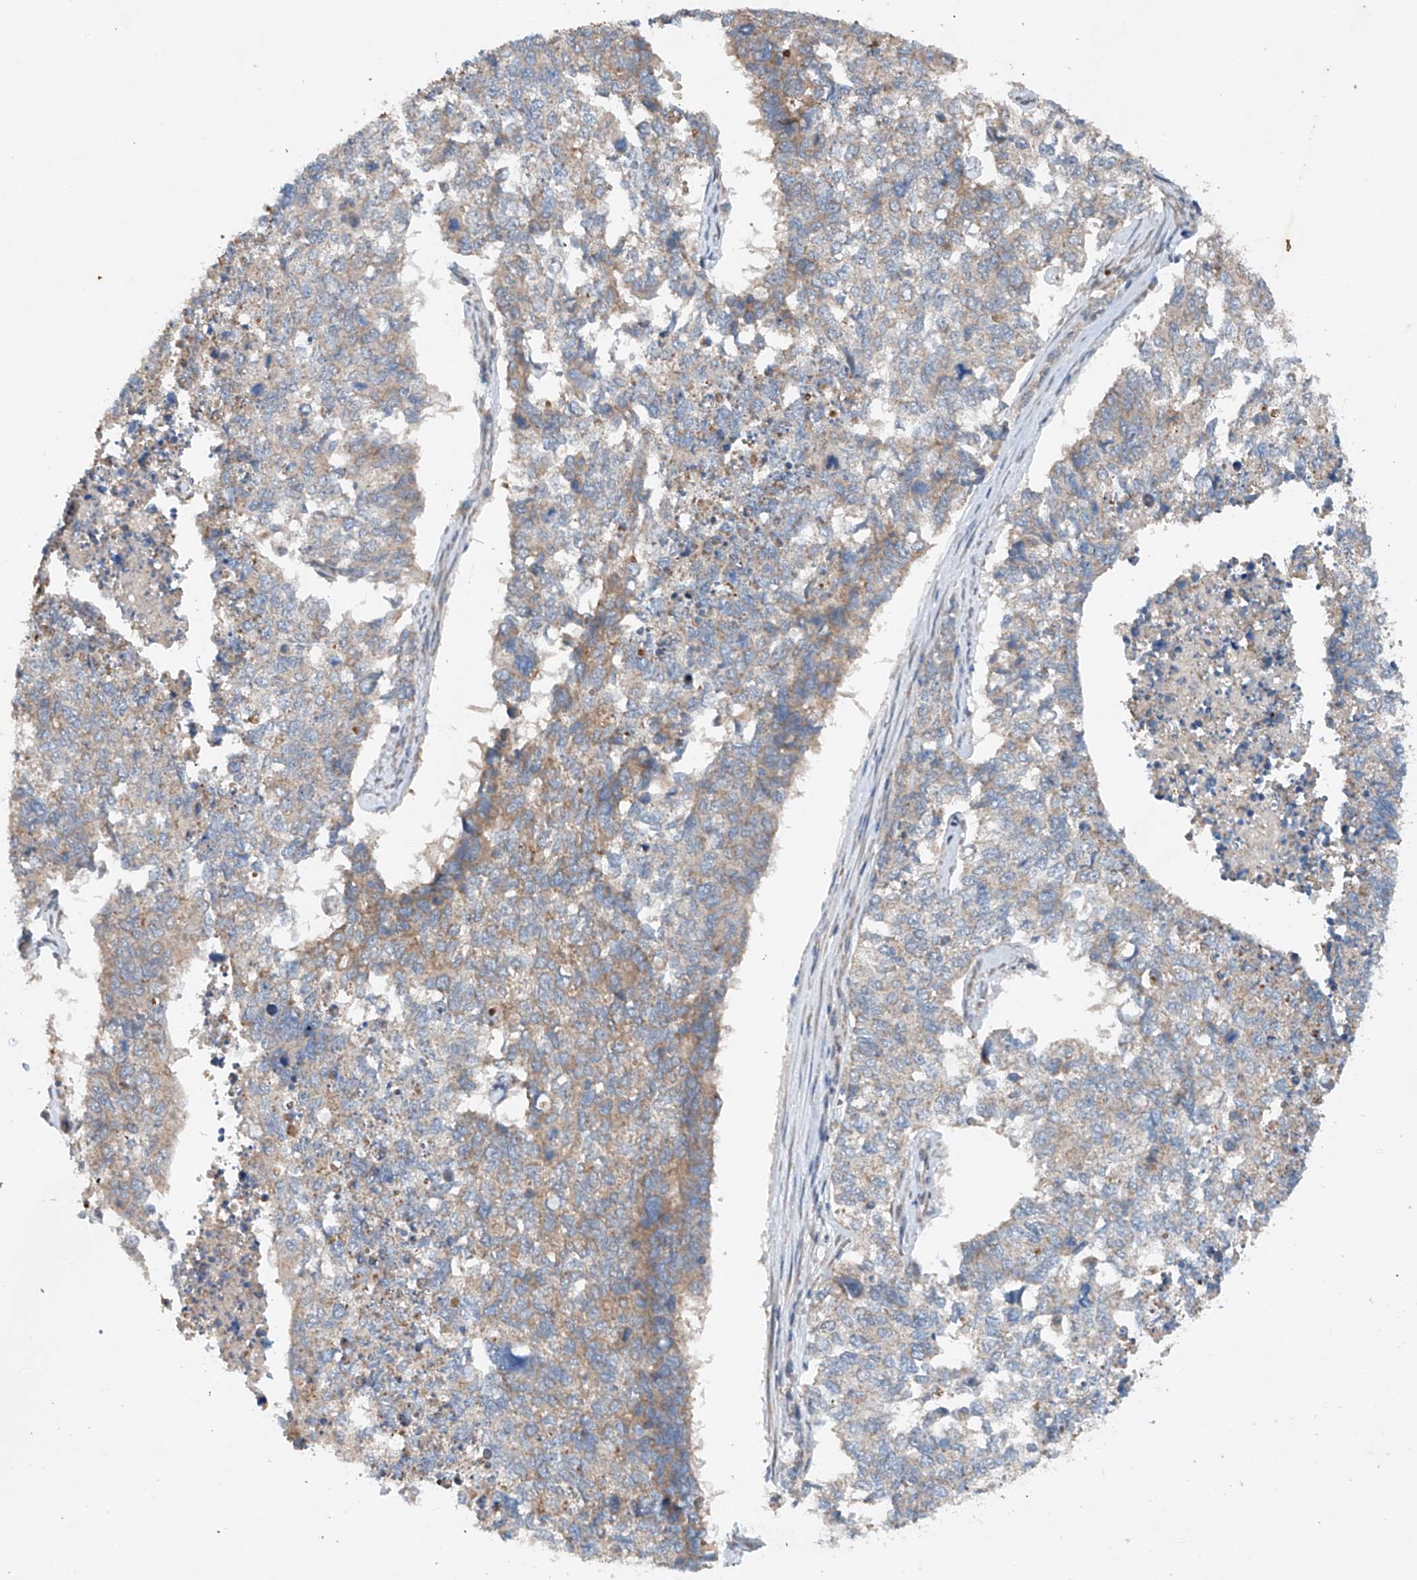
{"staining": {"intensity": "weak", "quantity": "25%-75%", "location": "cytoplasmic/membranous"}, "tissue": "cervical cancer", "cell_type": "Tumor cells", "image_type": "cancer", "snomed": [{"axis": "morphology", "description": "Squamous cell carcinoma, NOS"}, {"axis": "topography", "description": "Cervix"}], "caption": "Human cervical squamous cell carcinoma stained with a brown dye displays weak cytoplasmic/membranous positive positivity in about 25%-75% of tumor cells.", "gene": "CEP85L", "patient": {"sex": "female", "age": 63}}